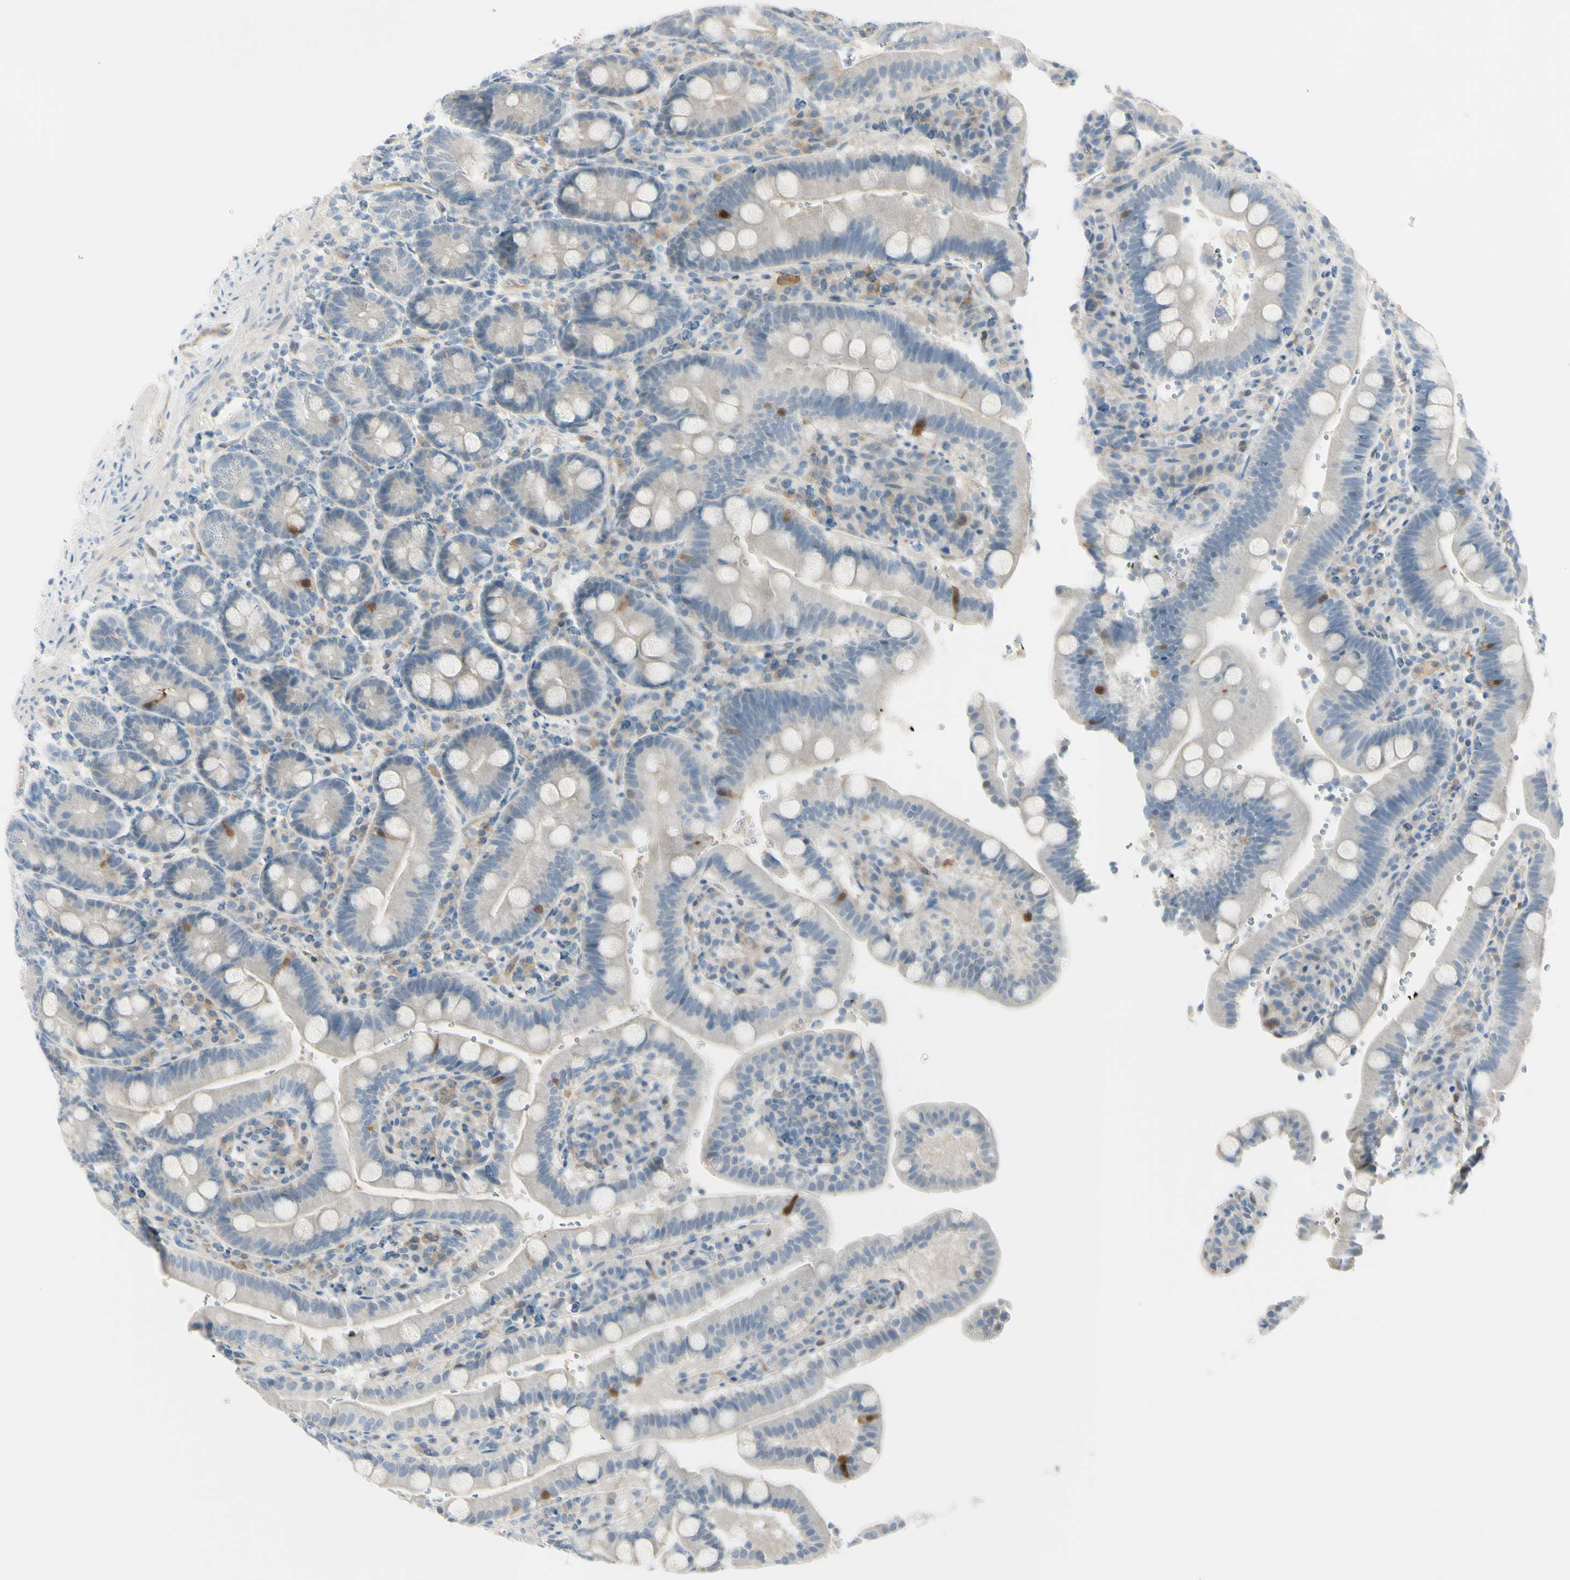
{"staining": {"intensity": "negative", "quantity": "none", "location": "none"}, "tissue": "duodenum", "cell_type": "Glandular cells", "image_type": "normal", "snomed": [{"axis": "morphology", "description": "Normal tissue, NOS"}, {"axis": "topography", "description": "Small intestine, NOS"}], "caption": "This is an immunohistochemistry (IHC) micrograph of normal human duodenum. There is no staining in glandular cells.", "gene": "ASB9", "patient": {"sex": "female", "age": 71}}